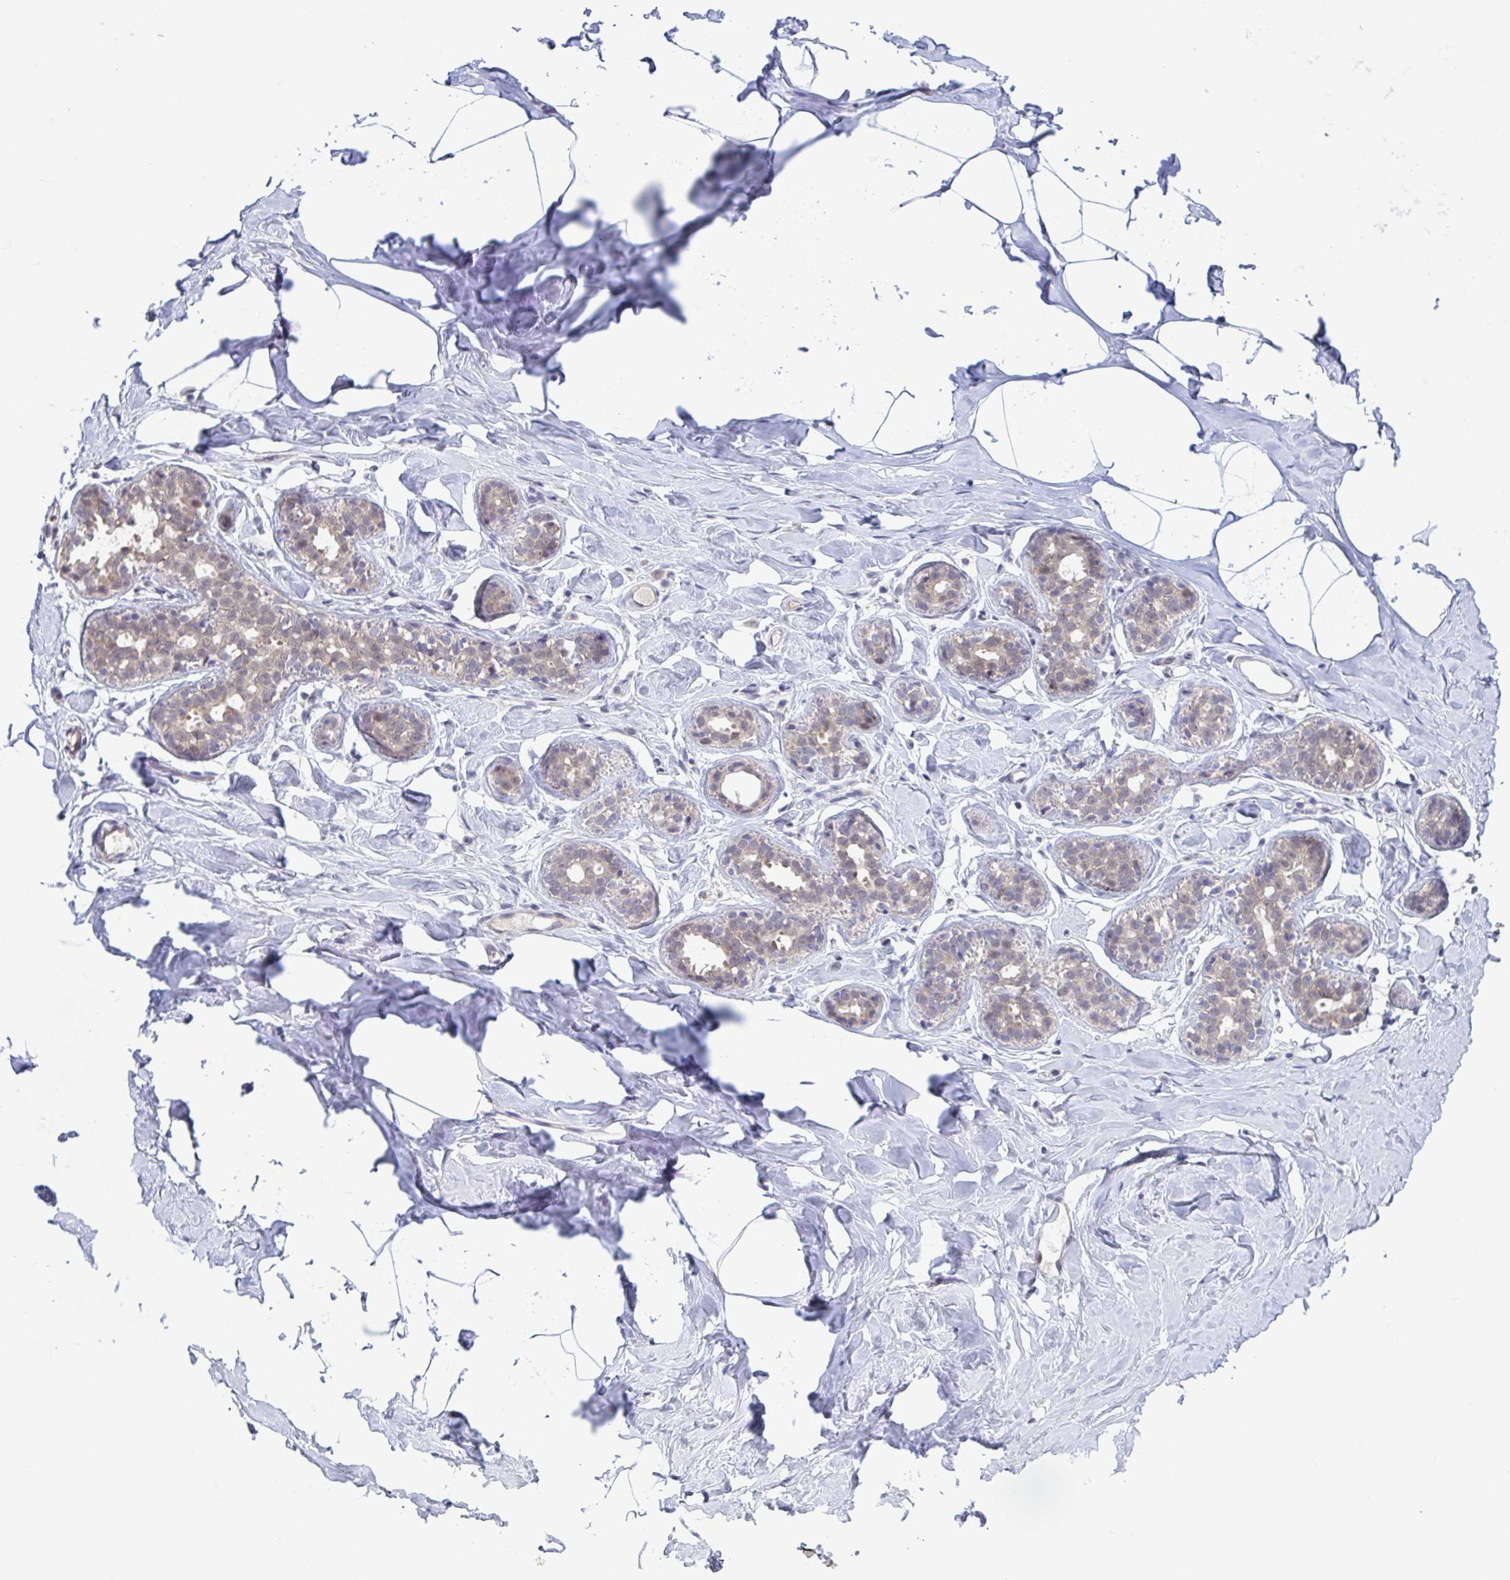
{"staining": {"intensity": "negative", "quantity": "none", "location": "none"}, "tissue": "breast", "cell_type": "Adipocytes", "image_type": "normal", "snomed": [{"axis": "morphology", "description": "Normal tissue, NOS"}, {"axis": "topography", "description": "Breast"}], "caption": "DAB (3,3'-diaminobenzidine) immunohistochemical staining of normal breast exhibits no significant staining in adipocytes.", "gene": "RIOK1", "patient": {"sex": "female", "age": 32}}